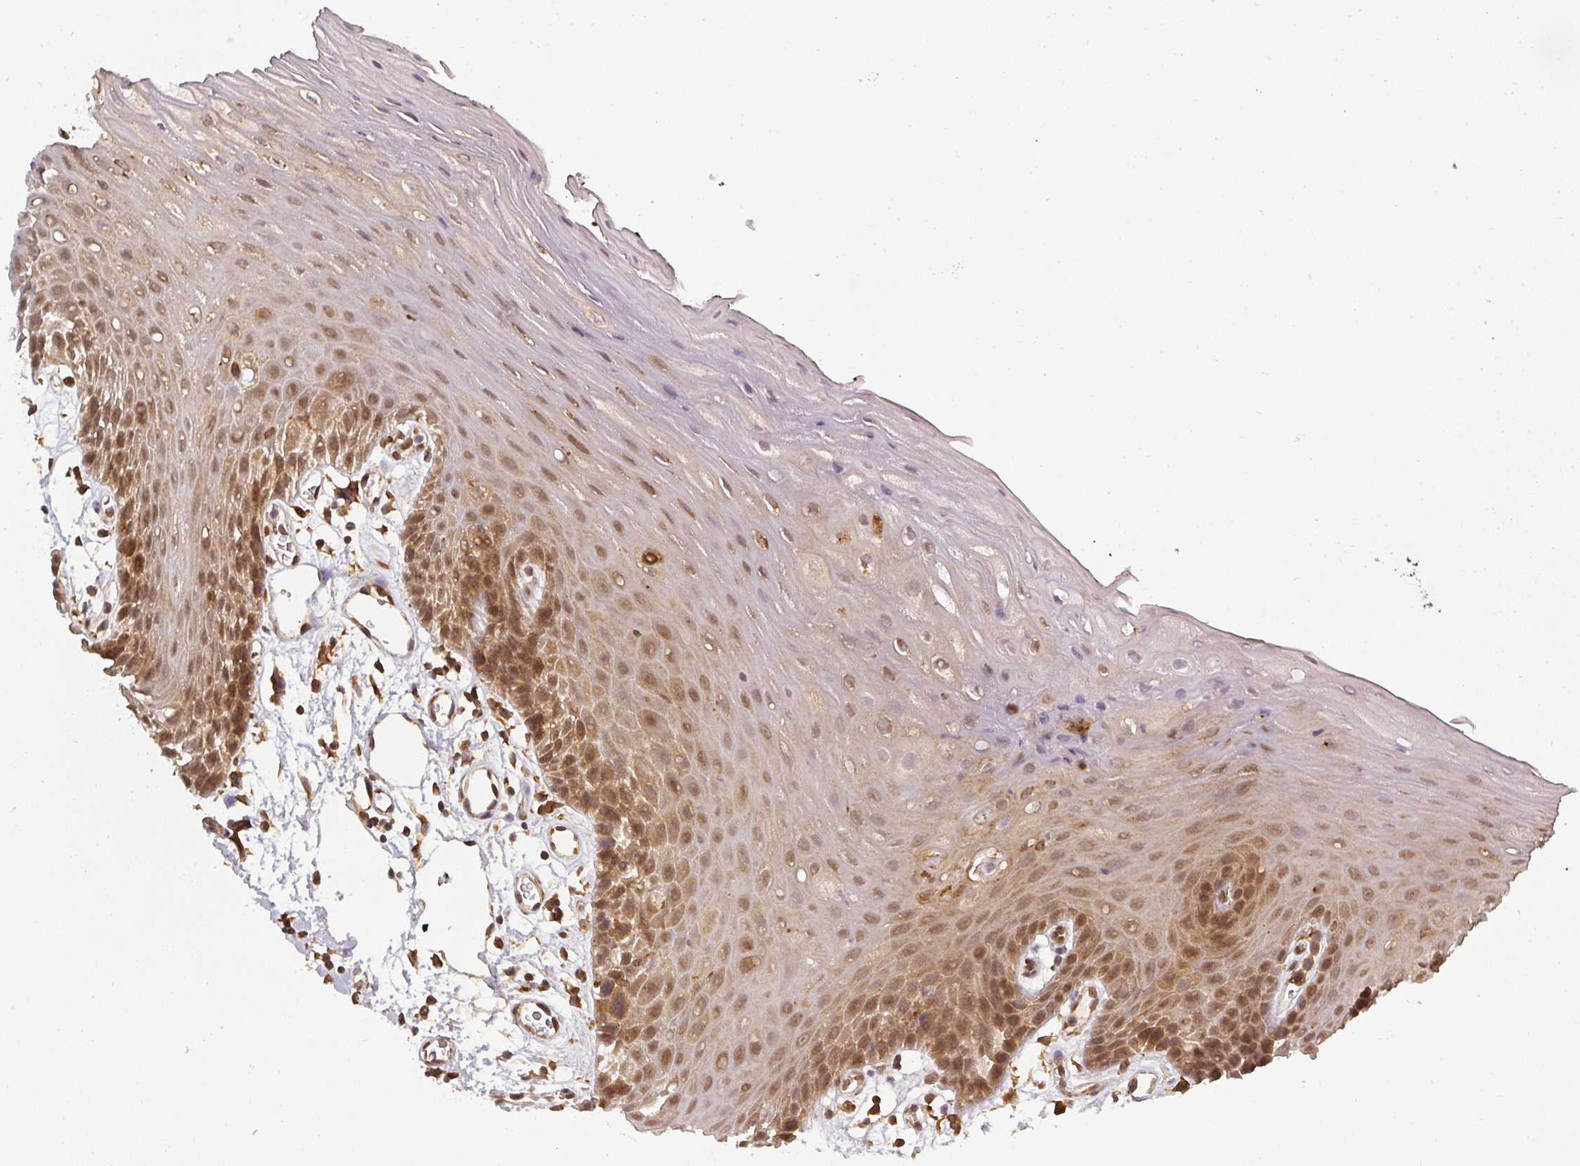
{"staining": {"intensity": "moderate", "quantity": ">75%", "location": "cytoplasmic/membranous,nuclear"}, "tissue": "oral mucosa", "cell_type": "Squamous epithelial cells", "image_type": "normal", "snomed": [{"axis": "morphology", "description": "Normal tissue, NOS"}, {"axis": "topography", "description": "Oral tissue"}, {"axis": "topography", "description": "Tounge, NOS"}], "caption": "A histopathology image of human oral mucosa stained for a protein exhibits moderate cytoplasmic/membranous,nuclear brown staining in squamous epithelial cells. (Brightfield microscopy of DAB IHC at high magnification).", "gene": "PPP6R3", "patient": {"sex": "female", "age": 59}}